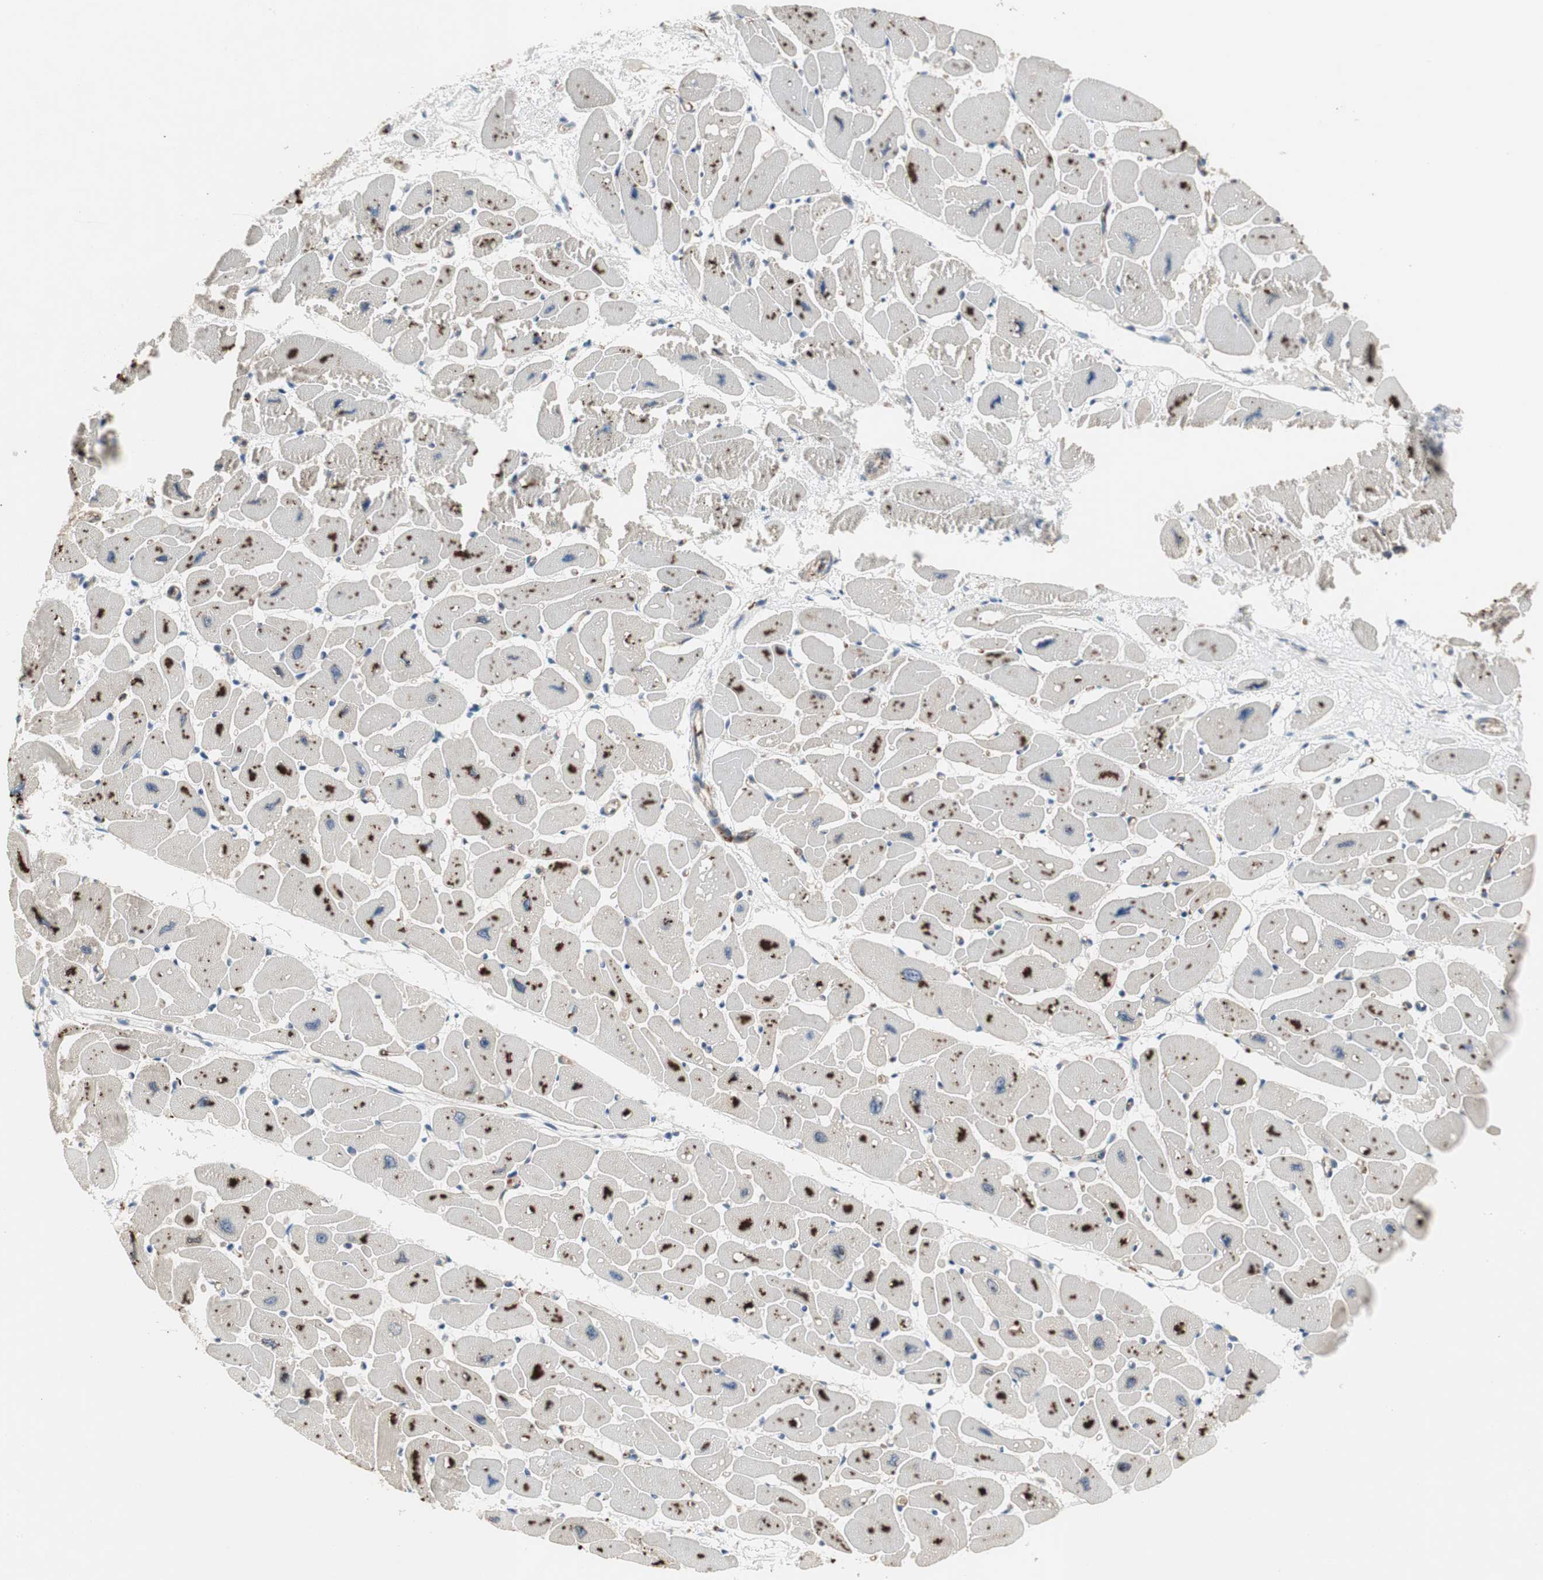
{"staining": {"intensity": "strong", "quantity": "25%-75%", "location": "cytoplasmic/membranous"}, "tissue": "heart muscle", "cell_type": "Cardiomyocytes", "image_type": "normal", "snomed": [{"axis": "morphology", "description": "Normal tissue, NOS"}, {"axis": "topography", "description": "Heart"}], "caption": "Cardiomyocytes show high levels of strong cytoplasmic/membranous positivity in about 25%-75% of cells in benign human heart muscle.", "gene": "ALPL", "patient": {"sex": "female", "age": 54}}